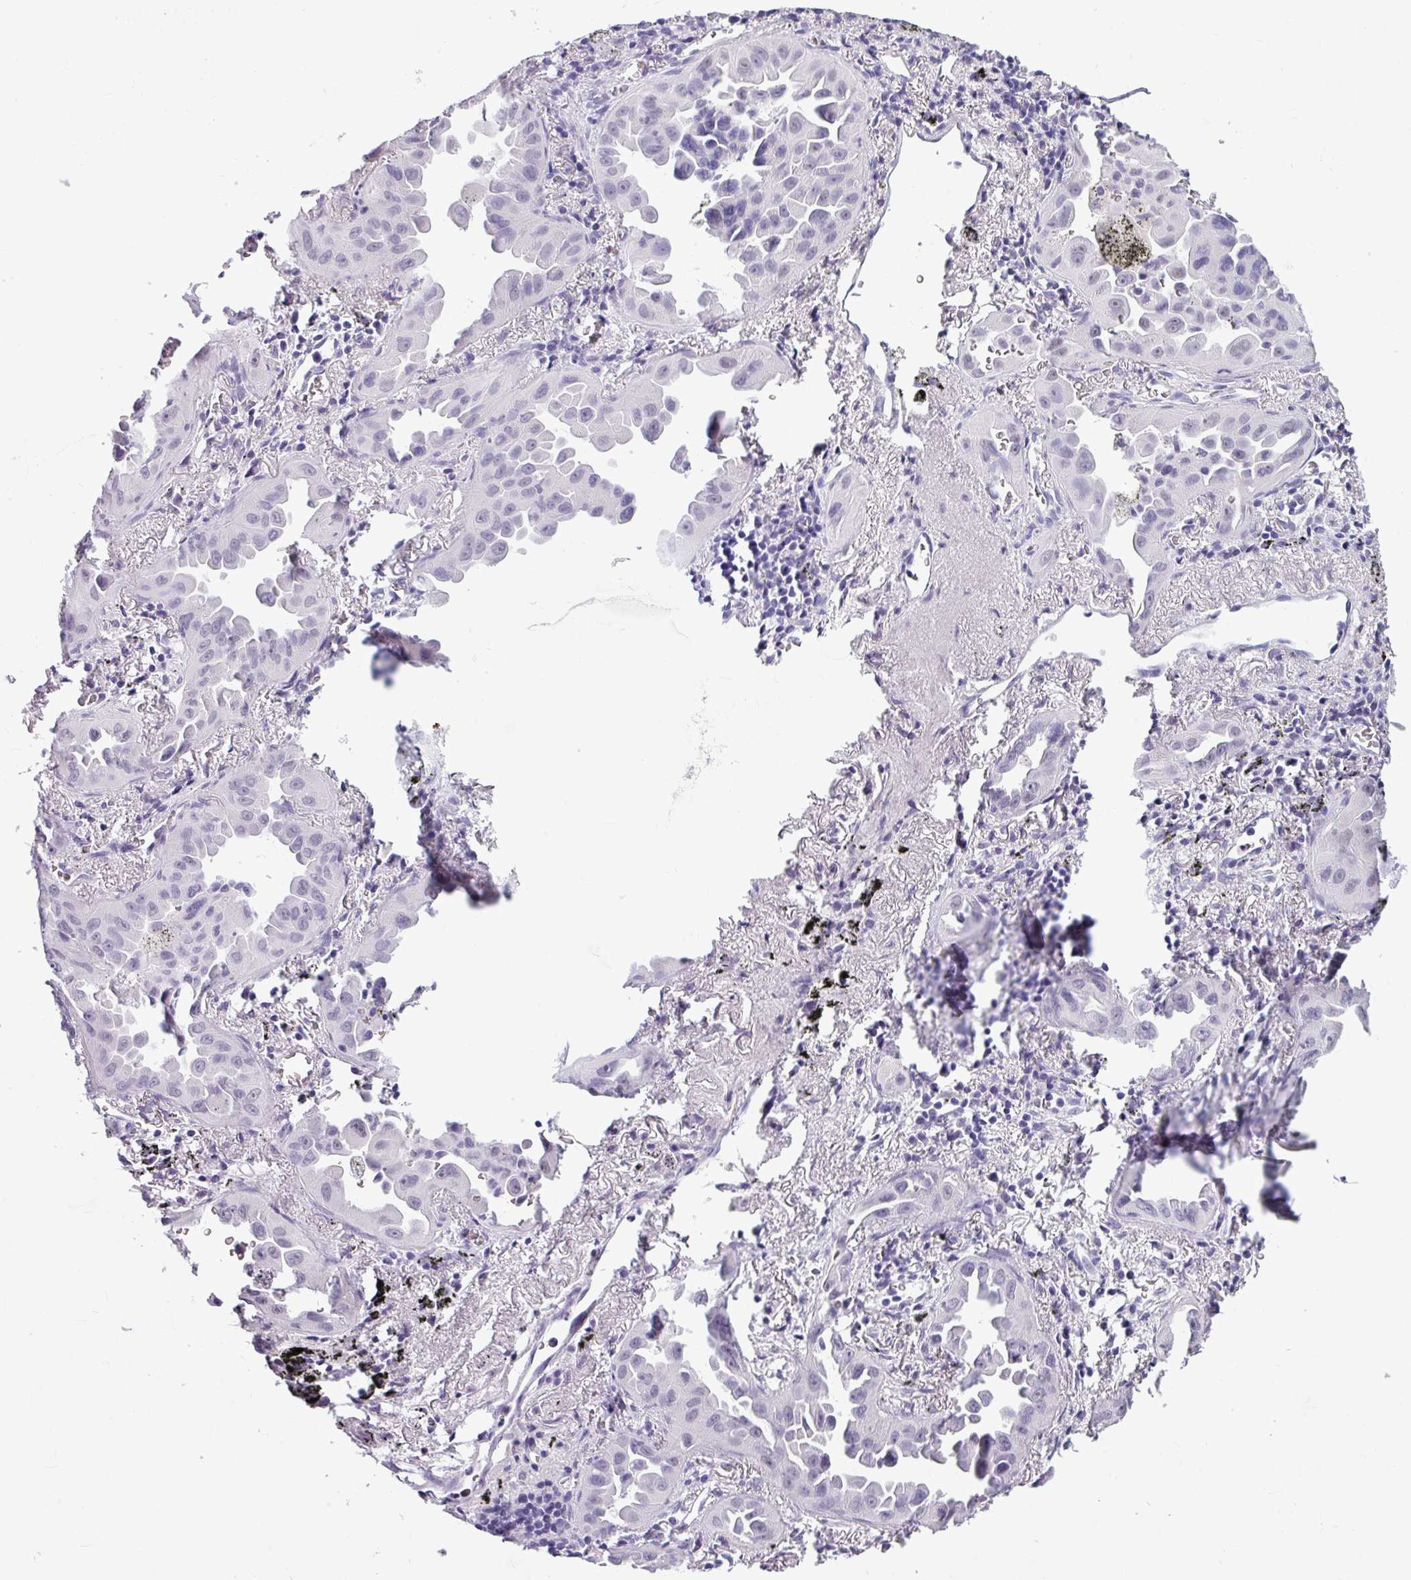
{"staining": {"intensity": "negative", "quantity": "none", "location": "none"}, "tissue": "lung cancer", "cell_type": "Tumor cells", "image_type": "cancer", "snomed": [{"axis": "morphology", "description": "Adenocarcinoma, NOS"}, {"axis": "topography", "description": "Lung"}], "caption": "Adenocarcinoma (lung) was stained to show a protein in brown. There is no significant expression in tumor cells.", "gene": "SRGAP1", "patient": {"sex": "male", "age": 68}}